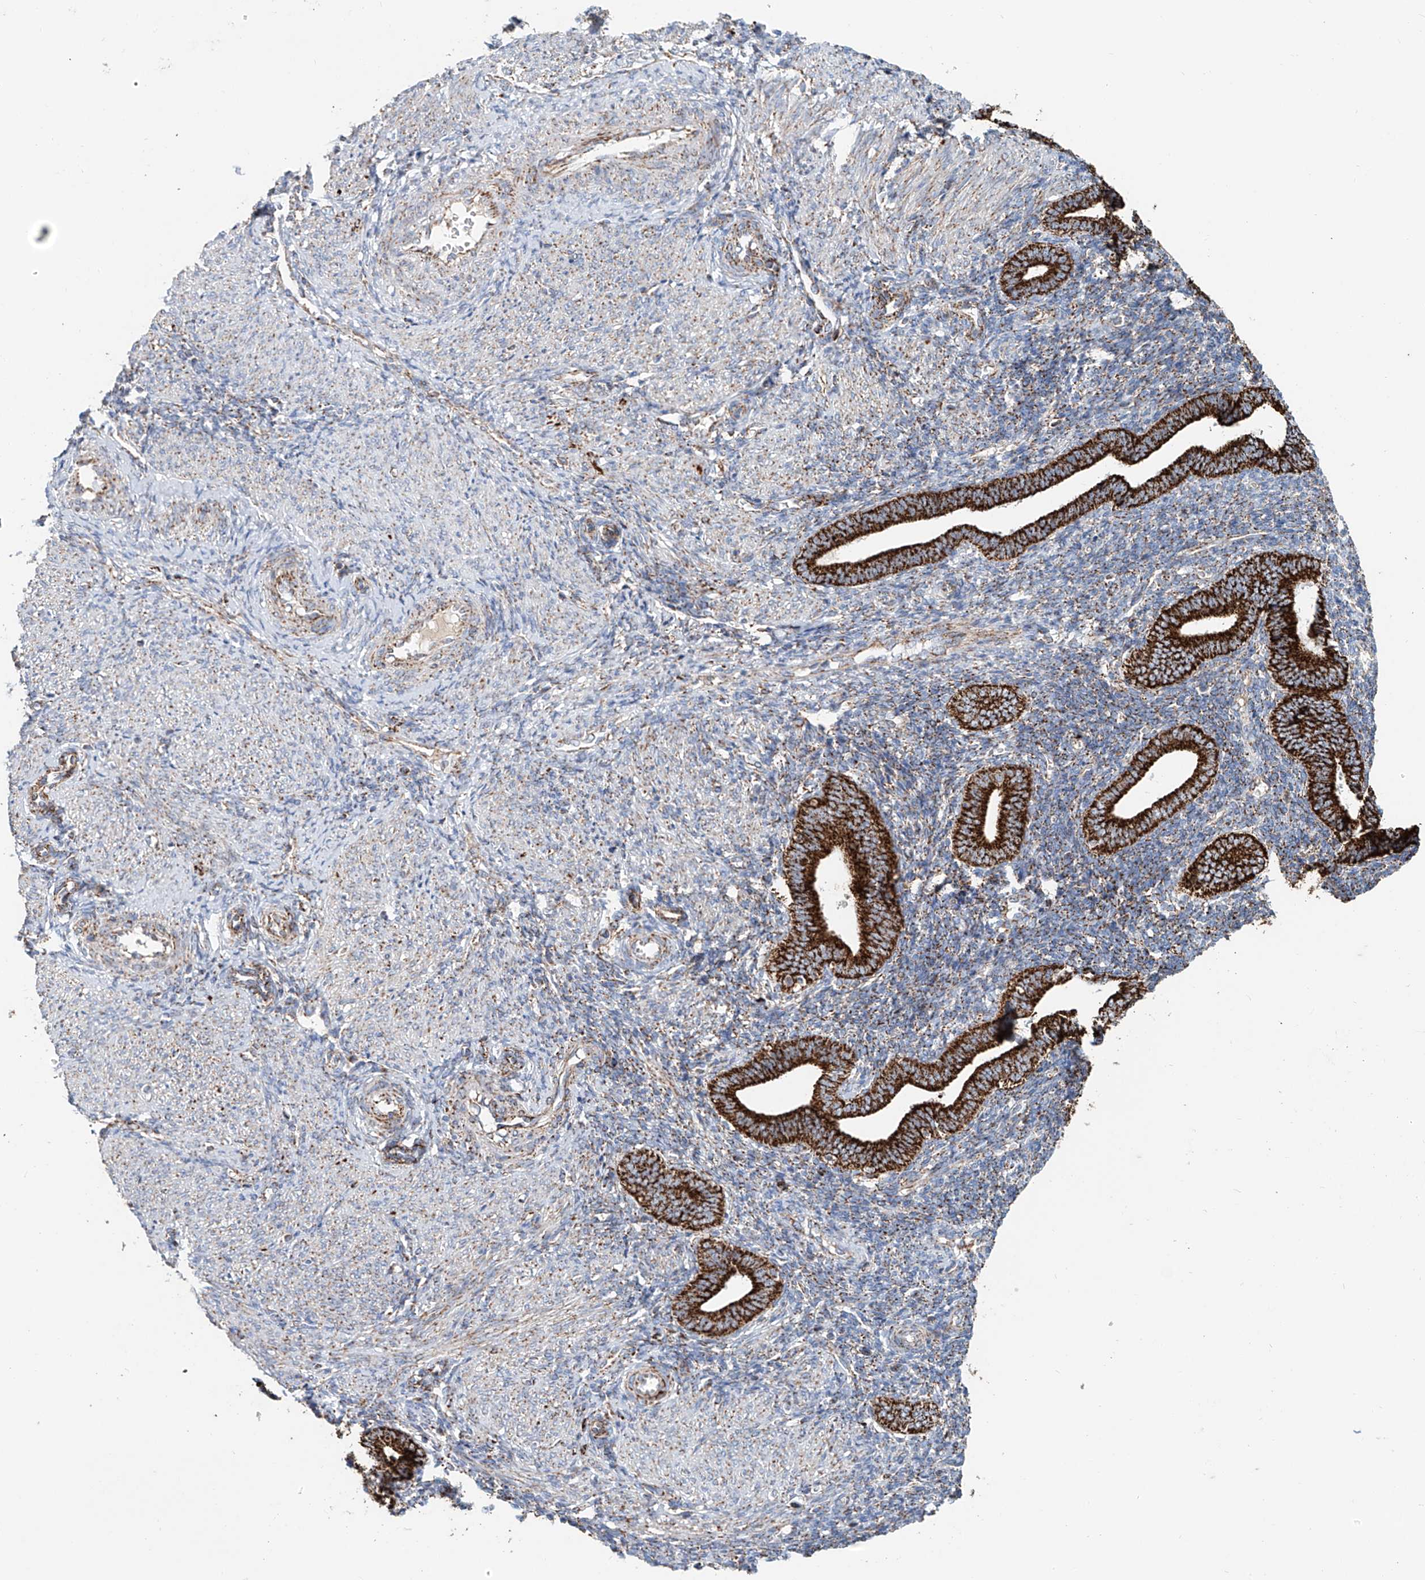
{"staining": {"intensity": "moderate", "quantity": "25%-75%", "location": "cytoplasmic/membranous"}, "tissue": "endometrium", "cell_type": "Cells in endometrial stroma", "image_type": "normal", "snomed": [{"axis": "morphology", "description": "Normal tissue, NOS"}, {"axis": "topography", "description": "Uterus"}, {"axis": "topography", "description": "Endometrium"}], "caption": "Immunohistochemistry (IHC) of benign human endometrium exhibits medium levels of moderate cytoplasmic/membranous staining in approximately 25%-75% of cells in endometrial stroma.", "gene": "CARD10", "patient": {"sex": "female", "age": 33}}